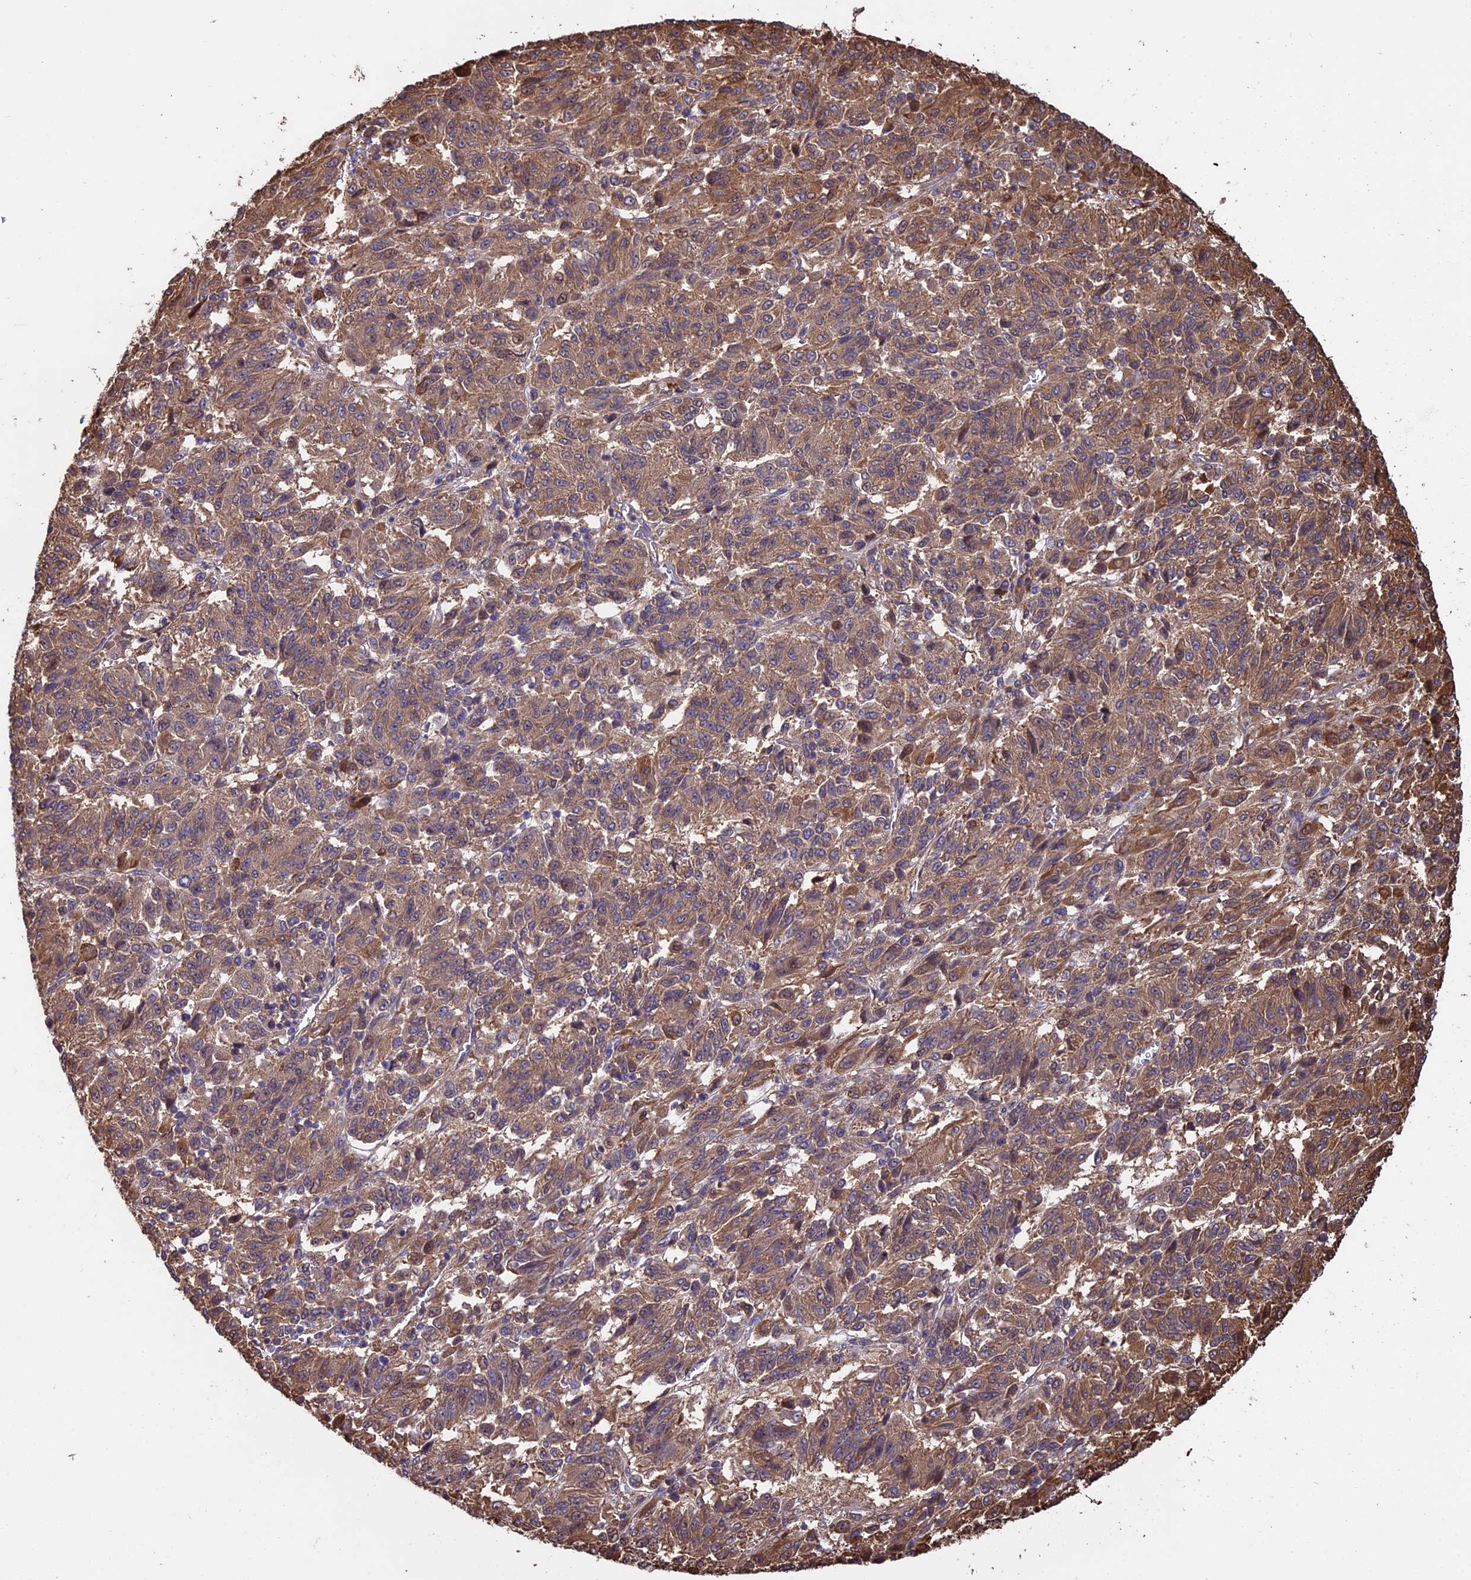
{"staining": {"intensity": "moderate", "quantity": ">75%", "location": "cytoplasmic/membranous"}, "tissue": "melanoma", "cell_type": "Tumor cells", "image_type": "cancer", "snomed": [{"axis": "morphology", "description": "Malignant melanoma, Metastatic site"}, {"axis": "topography", "description": "Lung"}], "caption": "Protein positivity by immunohistochemistry reveals moderate cytoplasmic/membranous staining in approximately >75% of tumor cells in malignant melanoma (metastatic site). The protein is shown in brown color, while the nuclei are stained blue.", "gene": "VWA3A", "patient": {"sex": "male", "age": 64}}